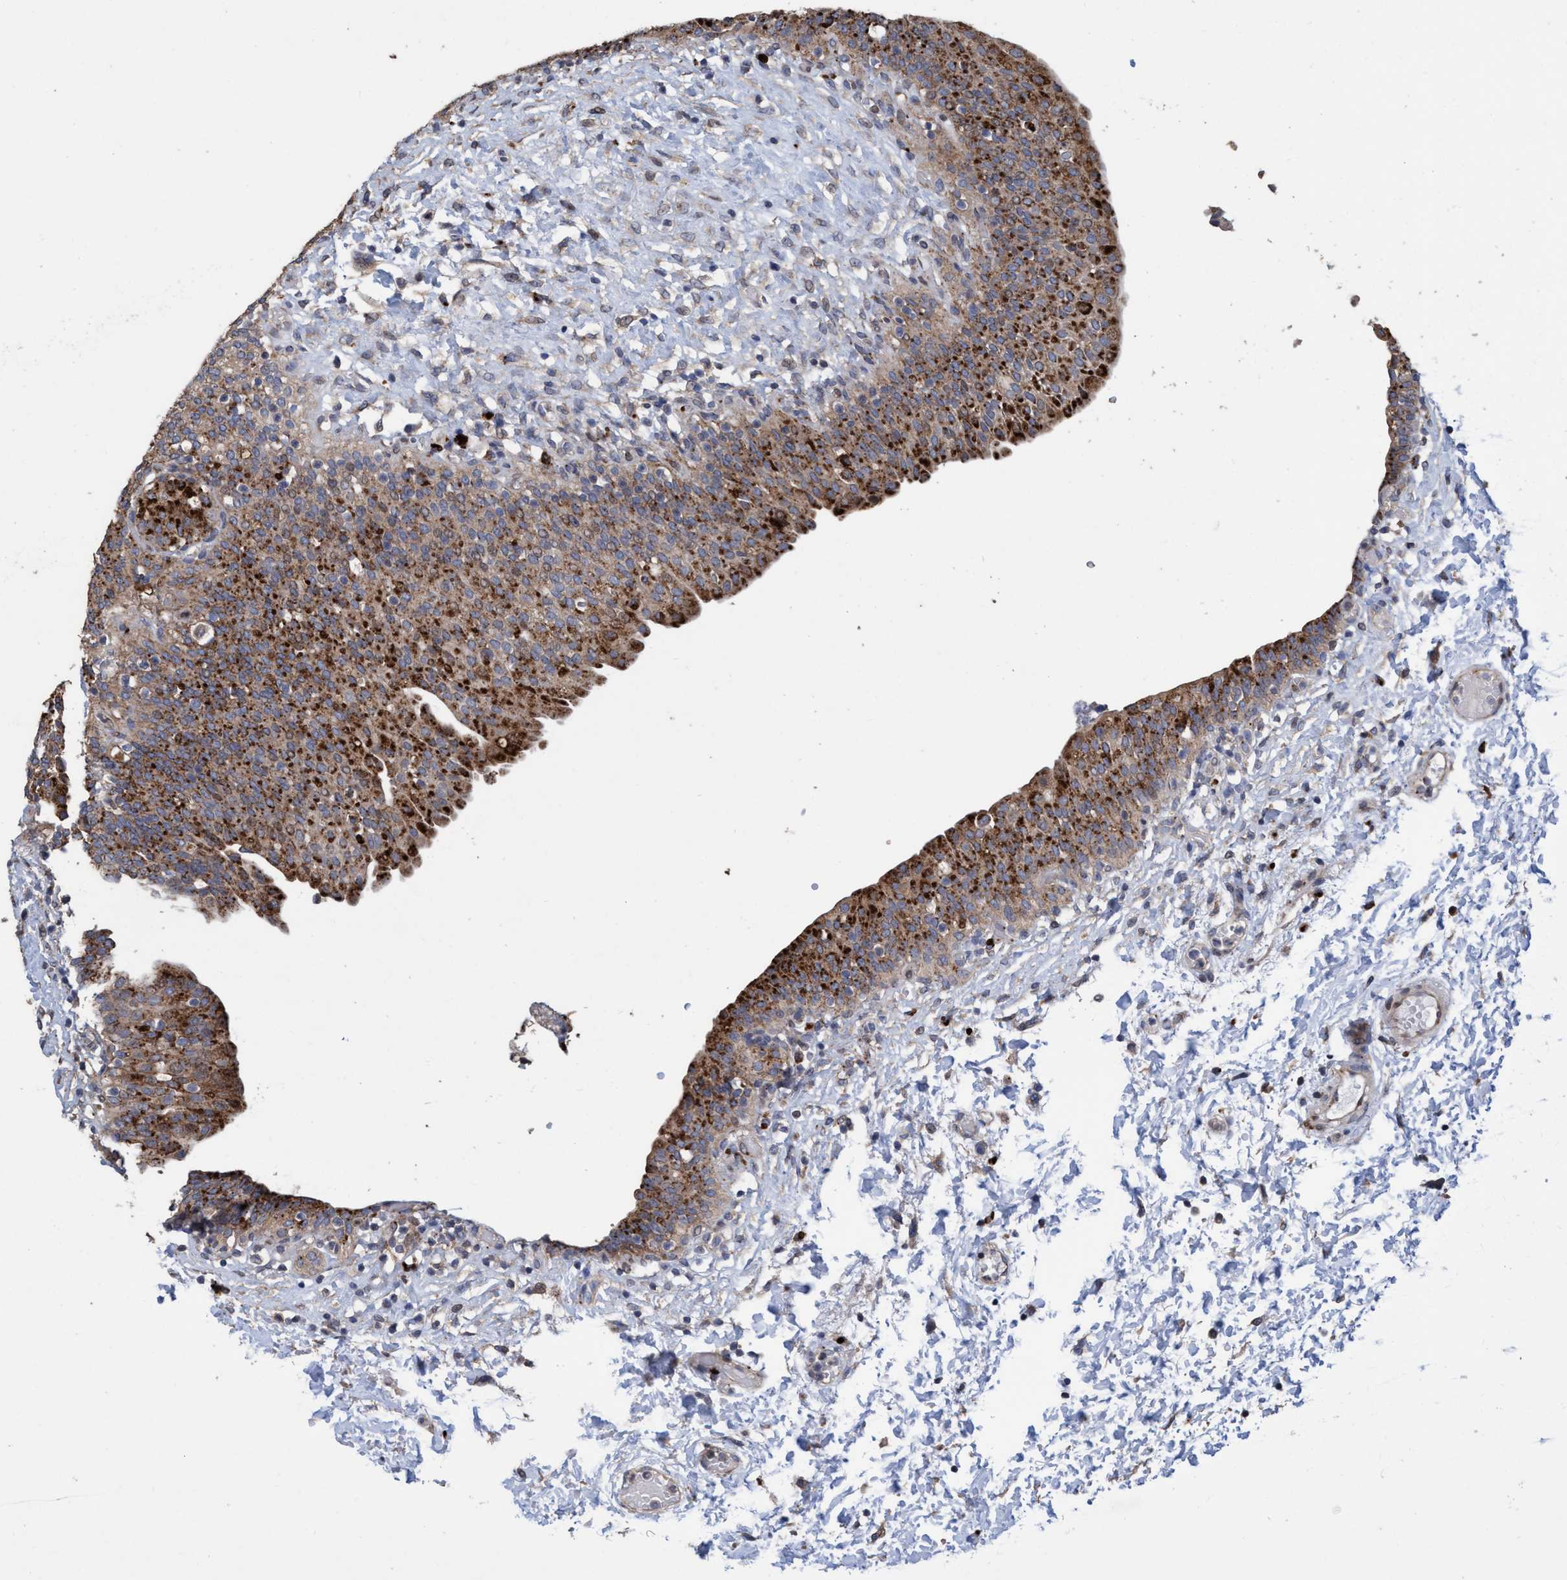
{"staining": {"intensity": "strong", "quantity": ">75%", "location": "cytoplasmic/membranous"}, "tissue": "urinary bladder", "cell_type": "Urothelial cells", "image_type": "normal", "snomed": [{"axis": "morphology", "description": "Normal tissue, NOS"}, {"axis": "topography", "description": "Urinary bladder"}], "caption": "A brown stain labels strong cytoplasmic/membranous staining of a protein in urothelial cells of normal urinary bladder.", "gene": "BBS9", "patient": {"sex": "male", "age": 55}}